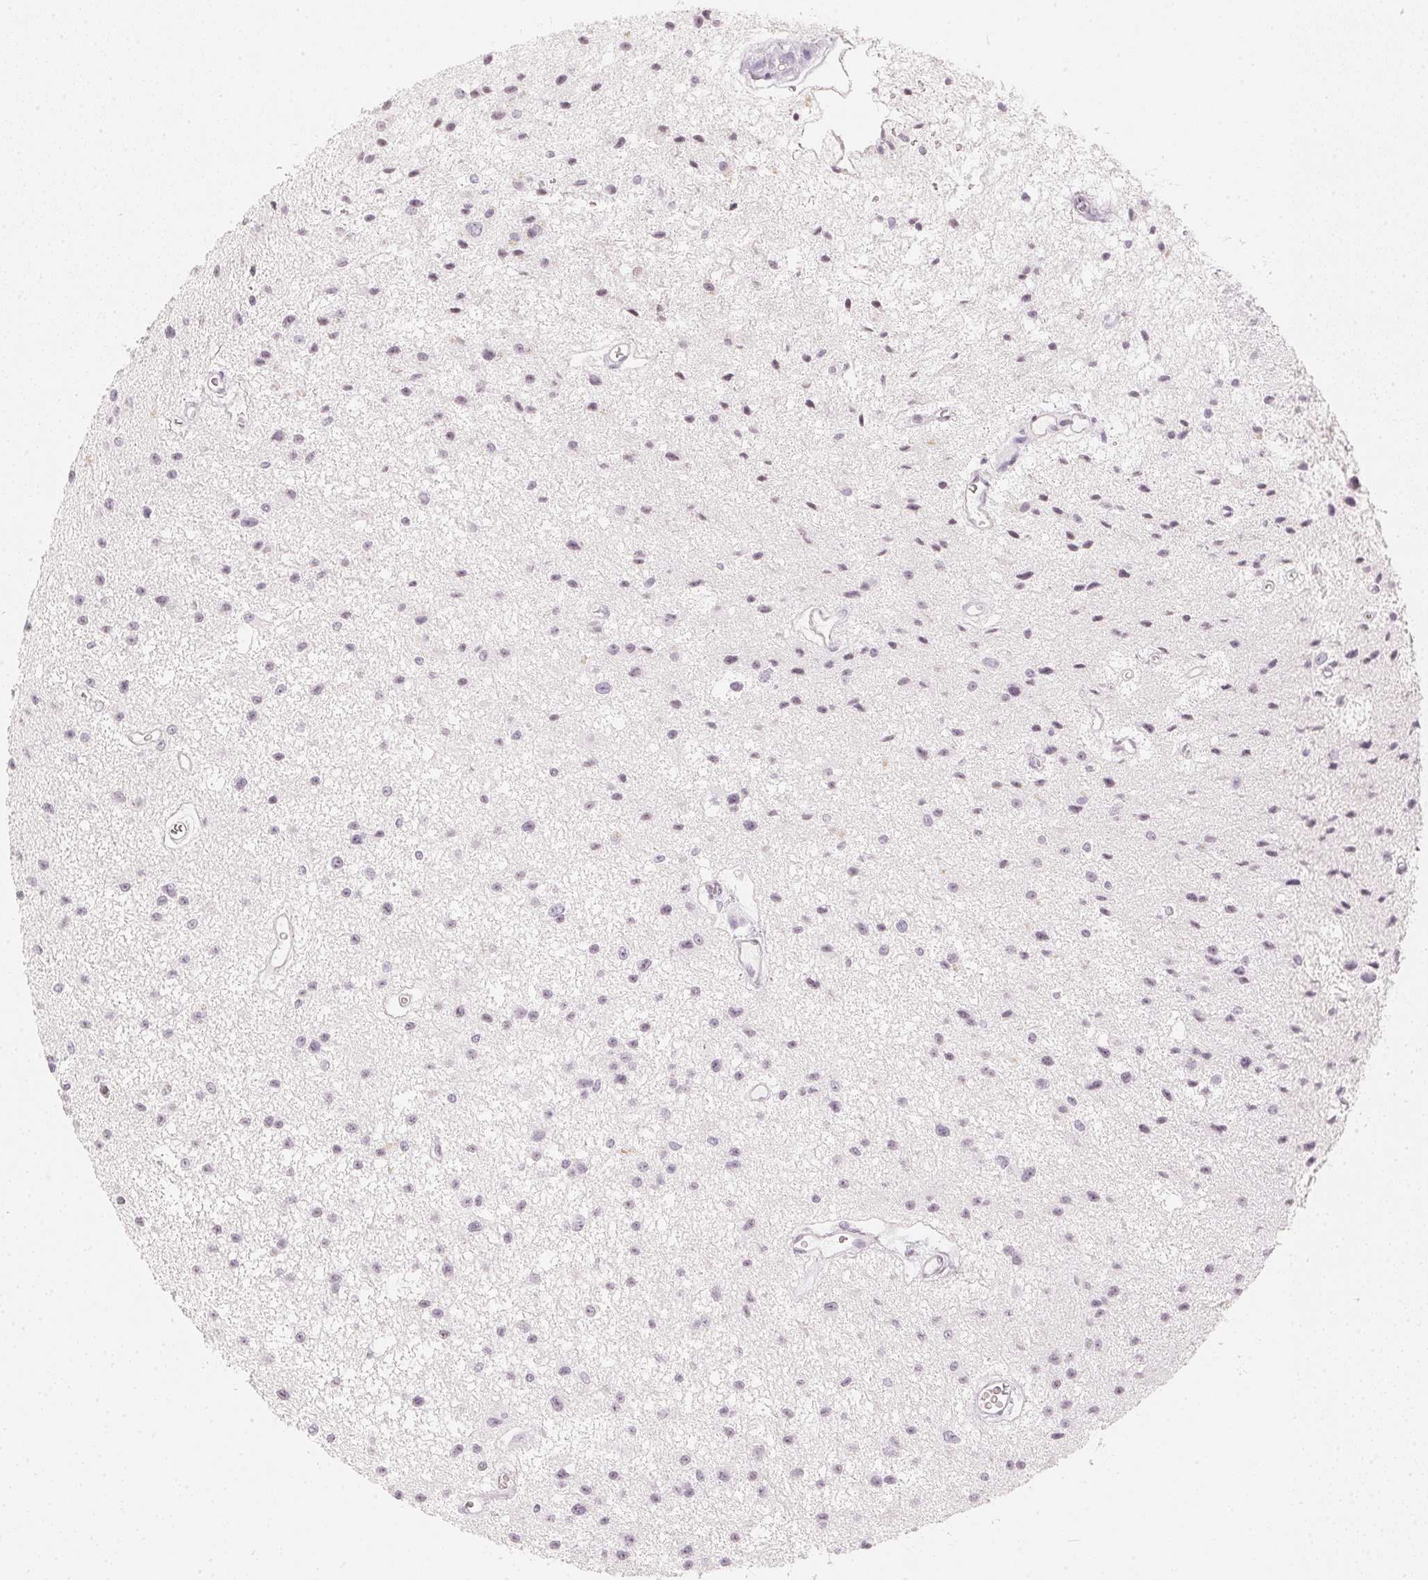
{"staining": {"intensity": "weak", "quantity": "<25%", "location": "nuclear"}, "tissue": "glioma", "cell_type": "Tumor cells", "image_type": "cancer", "snomed": [{"axis": "morphology", "description": "Glioma, malignant, Low grade"}, {"axis": "topography", "description": "Brain"}], "caption": "Immunohistochemical staining of malignant glioma (low-grade) reveals no significant positivity in tumor cells. Nuclei are stained in blue.", "gene": "SLC22A8", "patient": {"sex": "male", "age": 43}}